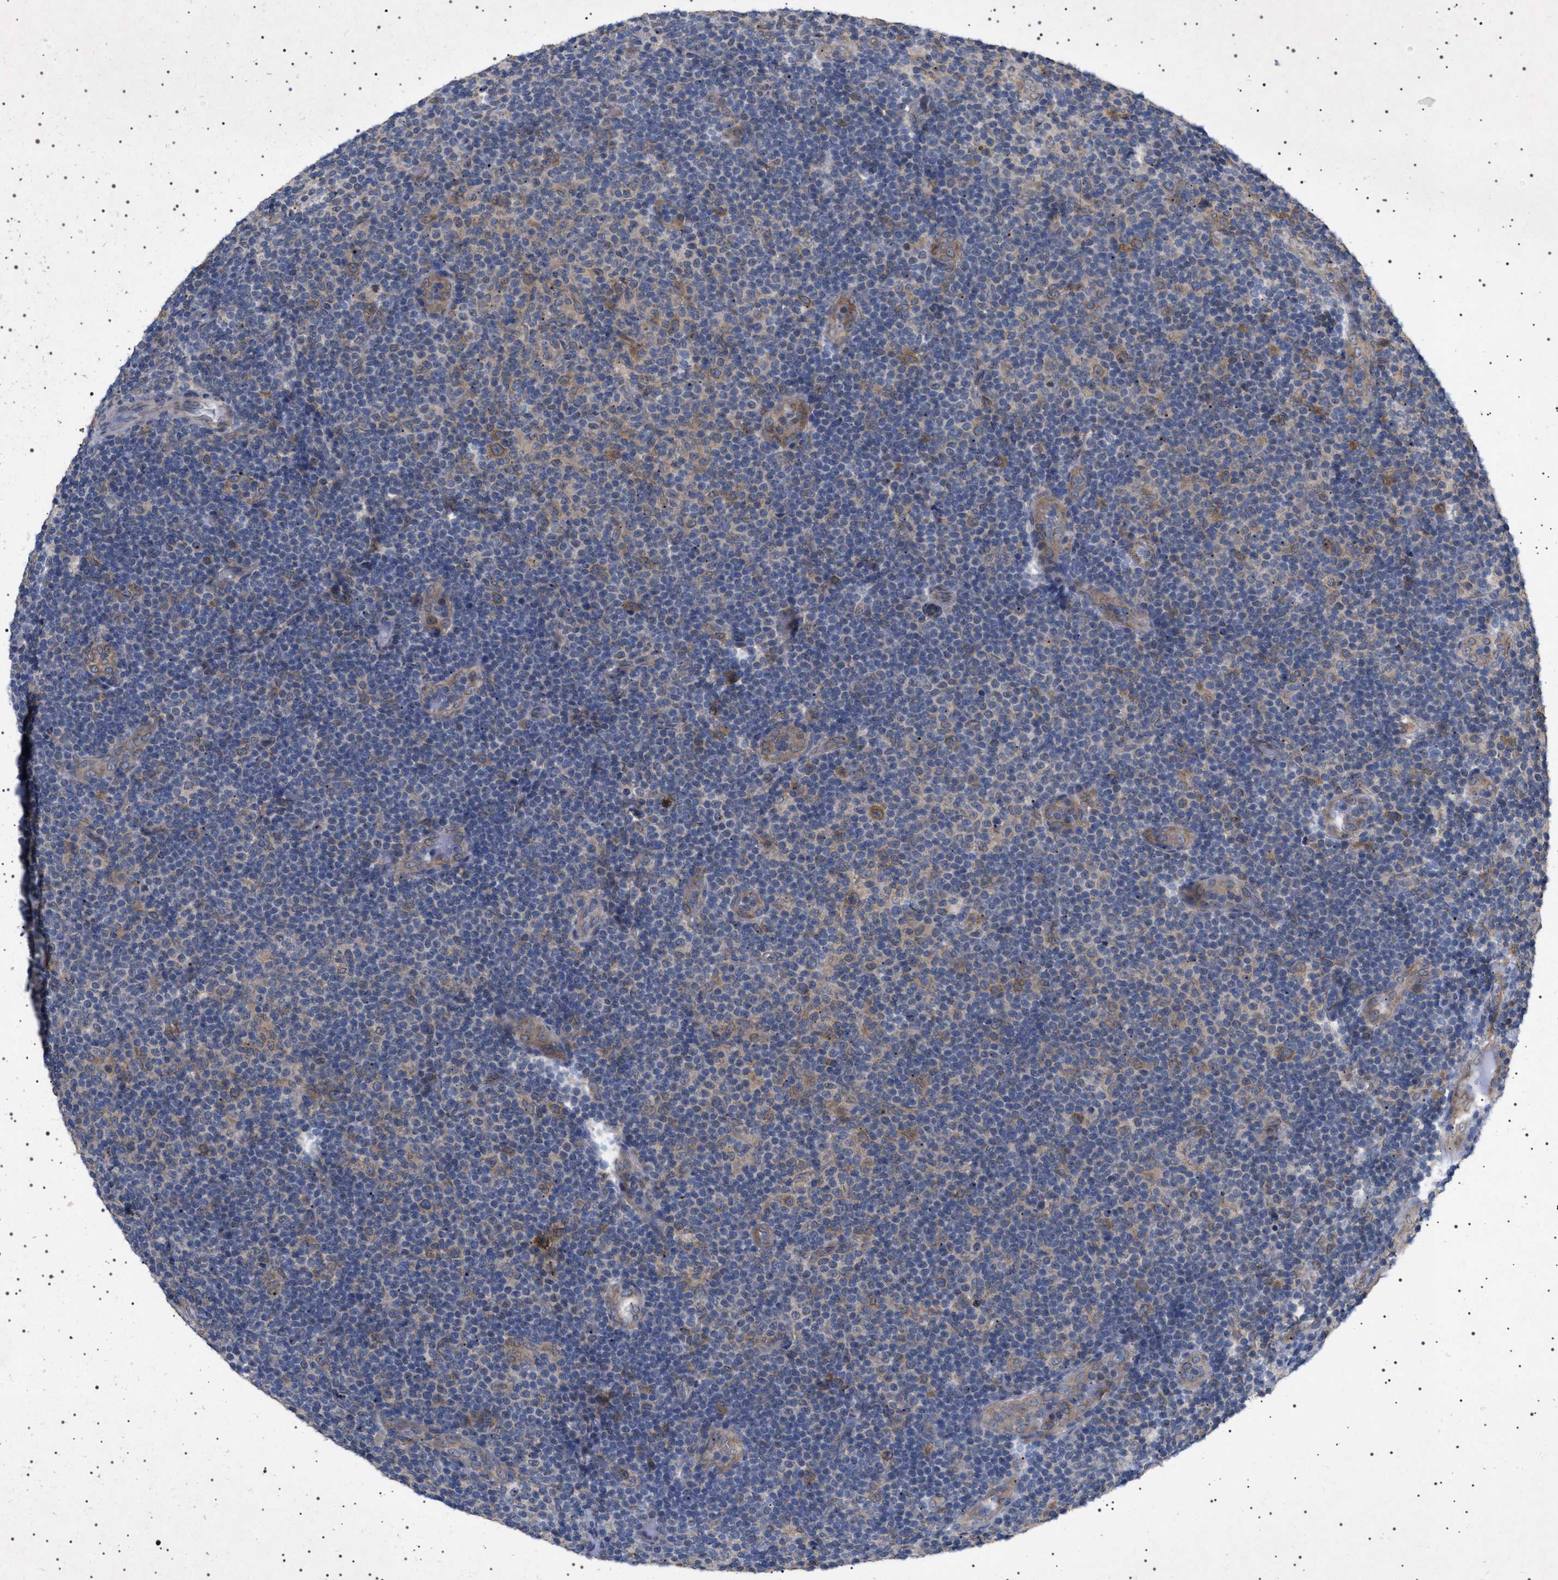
{"staining": {"intensity": "moderate", "quantity": "25%-75%", "location": "cytoplasmic/membranous"}, "tissue": "lymphoma", "cell_type": "Tumor cells", "image_type": "cancer", "snomed": [{"axis": "morphology", "description": "Malignant lymphoma, non-Hodgkin's type, Low grade"}, {"axis": "topography", "description": "Lymph node"}], "caption": "Immunohistochemistry (IHC) image of neoplastic tissue: low-grade malignant lymphoma, non-Hodgkin's type stained using immunohistochemistry (IHC) shows medium levels of moderate protein expression localized specifically in the cytoplasmic/membranous of tumor cells, appearing as a cytoplasmic/membranous brown color.", "gene": "NUP93", "patient": {"sex": "male", "age": 83}}